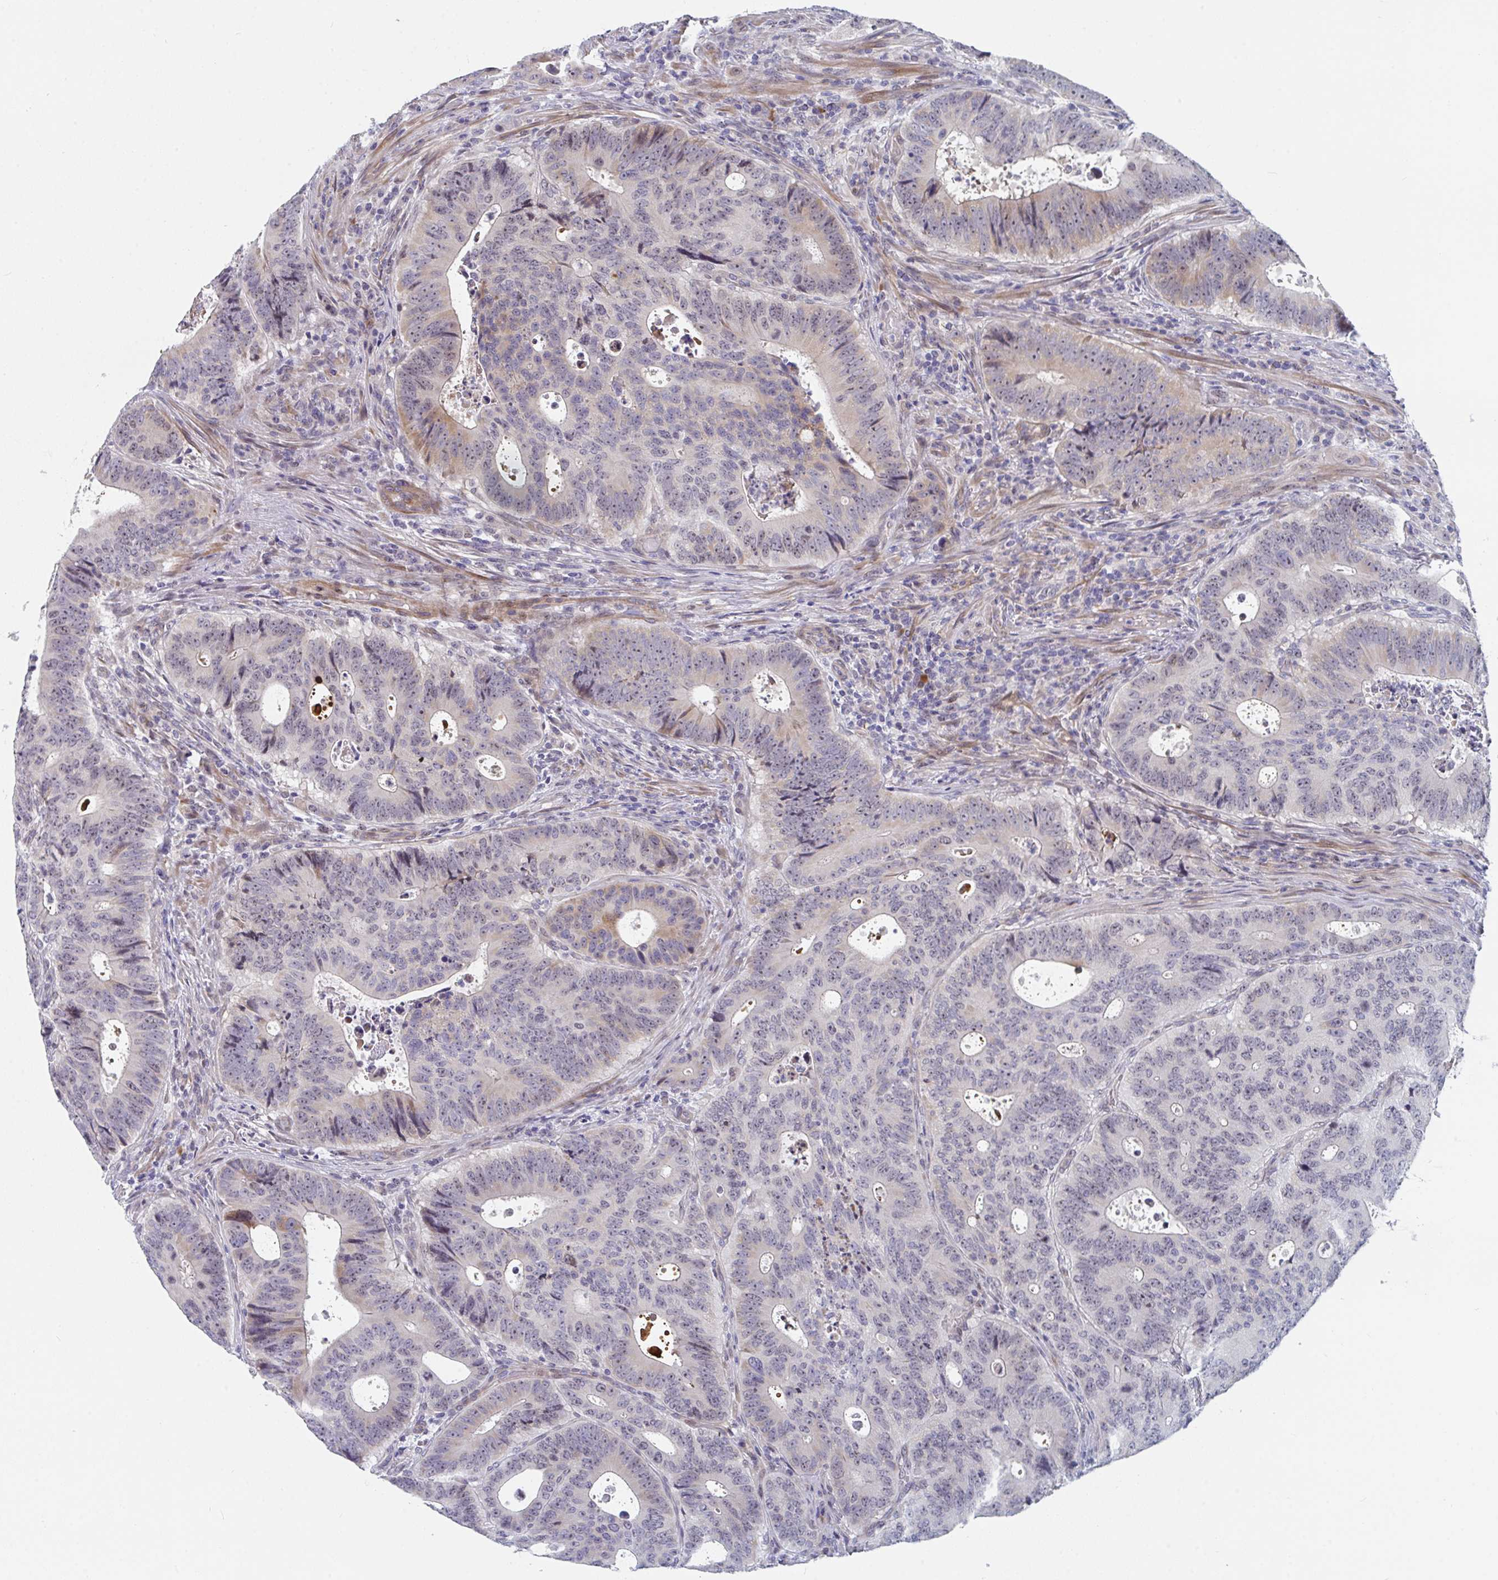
{"staining": {"intensity": "weak", "quantity": "25%-75%", "location": "cytoplasmic/membranous,nuclear"}, "tissue": "colorectal cancer", "cell_type": "Tumor cells", "image_type": "cancer", "snomed": [{"axis": "morphology", "description": "Adenocarcinoma, NOS"}, {"axis": "topography", "description": "Colon"}], "caption": "Immunohistochemistry staining of colorectal cancer, which exhibits low levels of weak cytoplasmic/membranous and nuclear staining in about 25%-75% of tumor cells indicating weak cytoplasmic/membranous and nuclear protein staining. The staining was performed using DAB (brown) for protein detection and nuclei were counterstained in hematoxylin (blue).", "gene": "CENPT", "patient": {"sex": "male", "age": 62}}